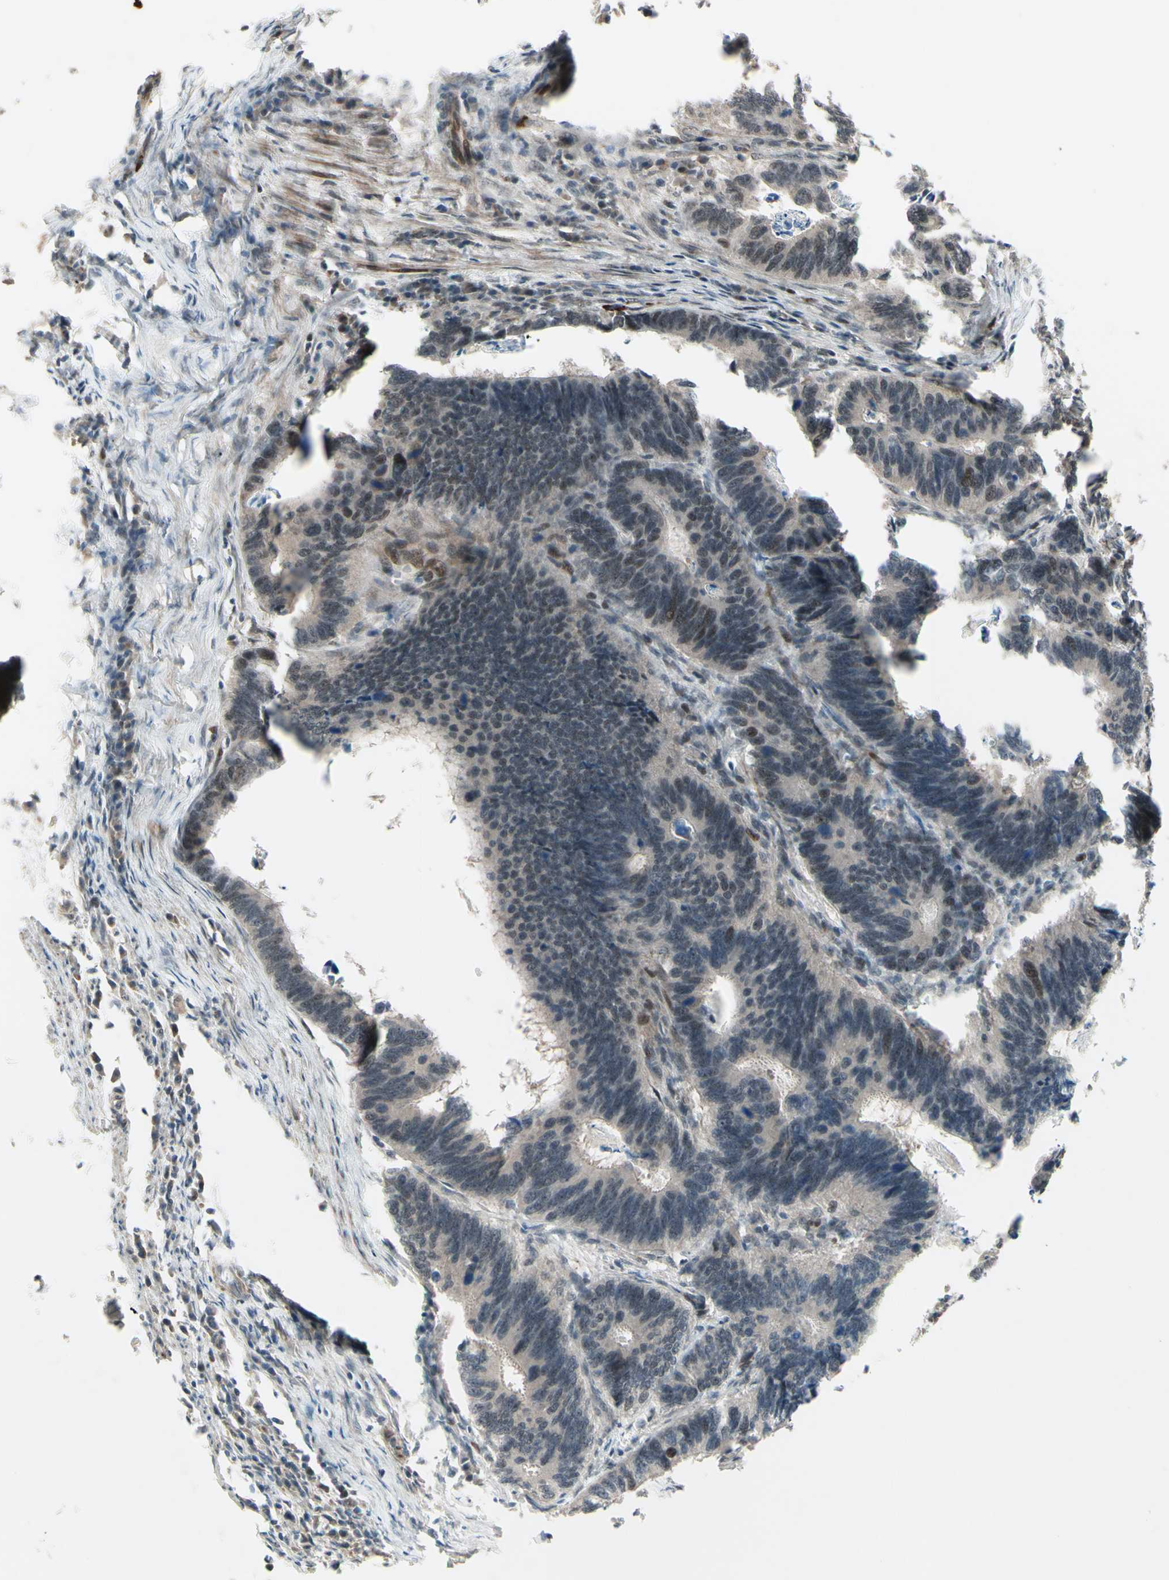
{"staining": {"intensity": "moderate", "quantity": "<25%", "location": "cytoplasmic/membranous,nuclear"}, "tissue": "colorectal cancer", "cell_type": "Tumor cells", "image_type": "cancer", "snomed": [{"axis": "morphology", "description": "Adenocarcinoma, NOS"}, {"axis": "topography", "description": "Colon"}], "caption": "Immunohistochemical staining of adenocarcinoma (colorectal) demonstrates low levels of moderate cytoplasmic/membranous and nuclear protein expression in approximately <25% of tumor cells.", "gene": "MLF2", "patient": {"sex": "male", "age": 72}}